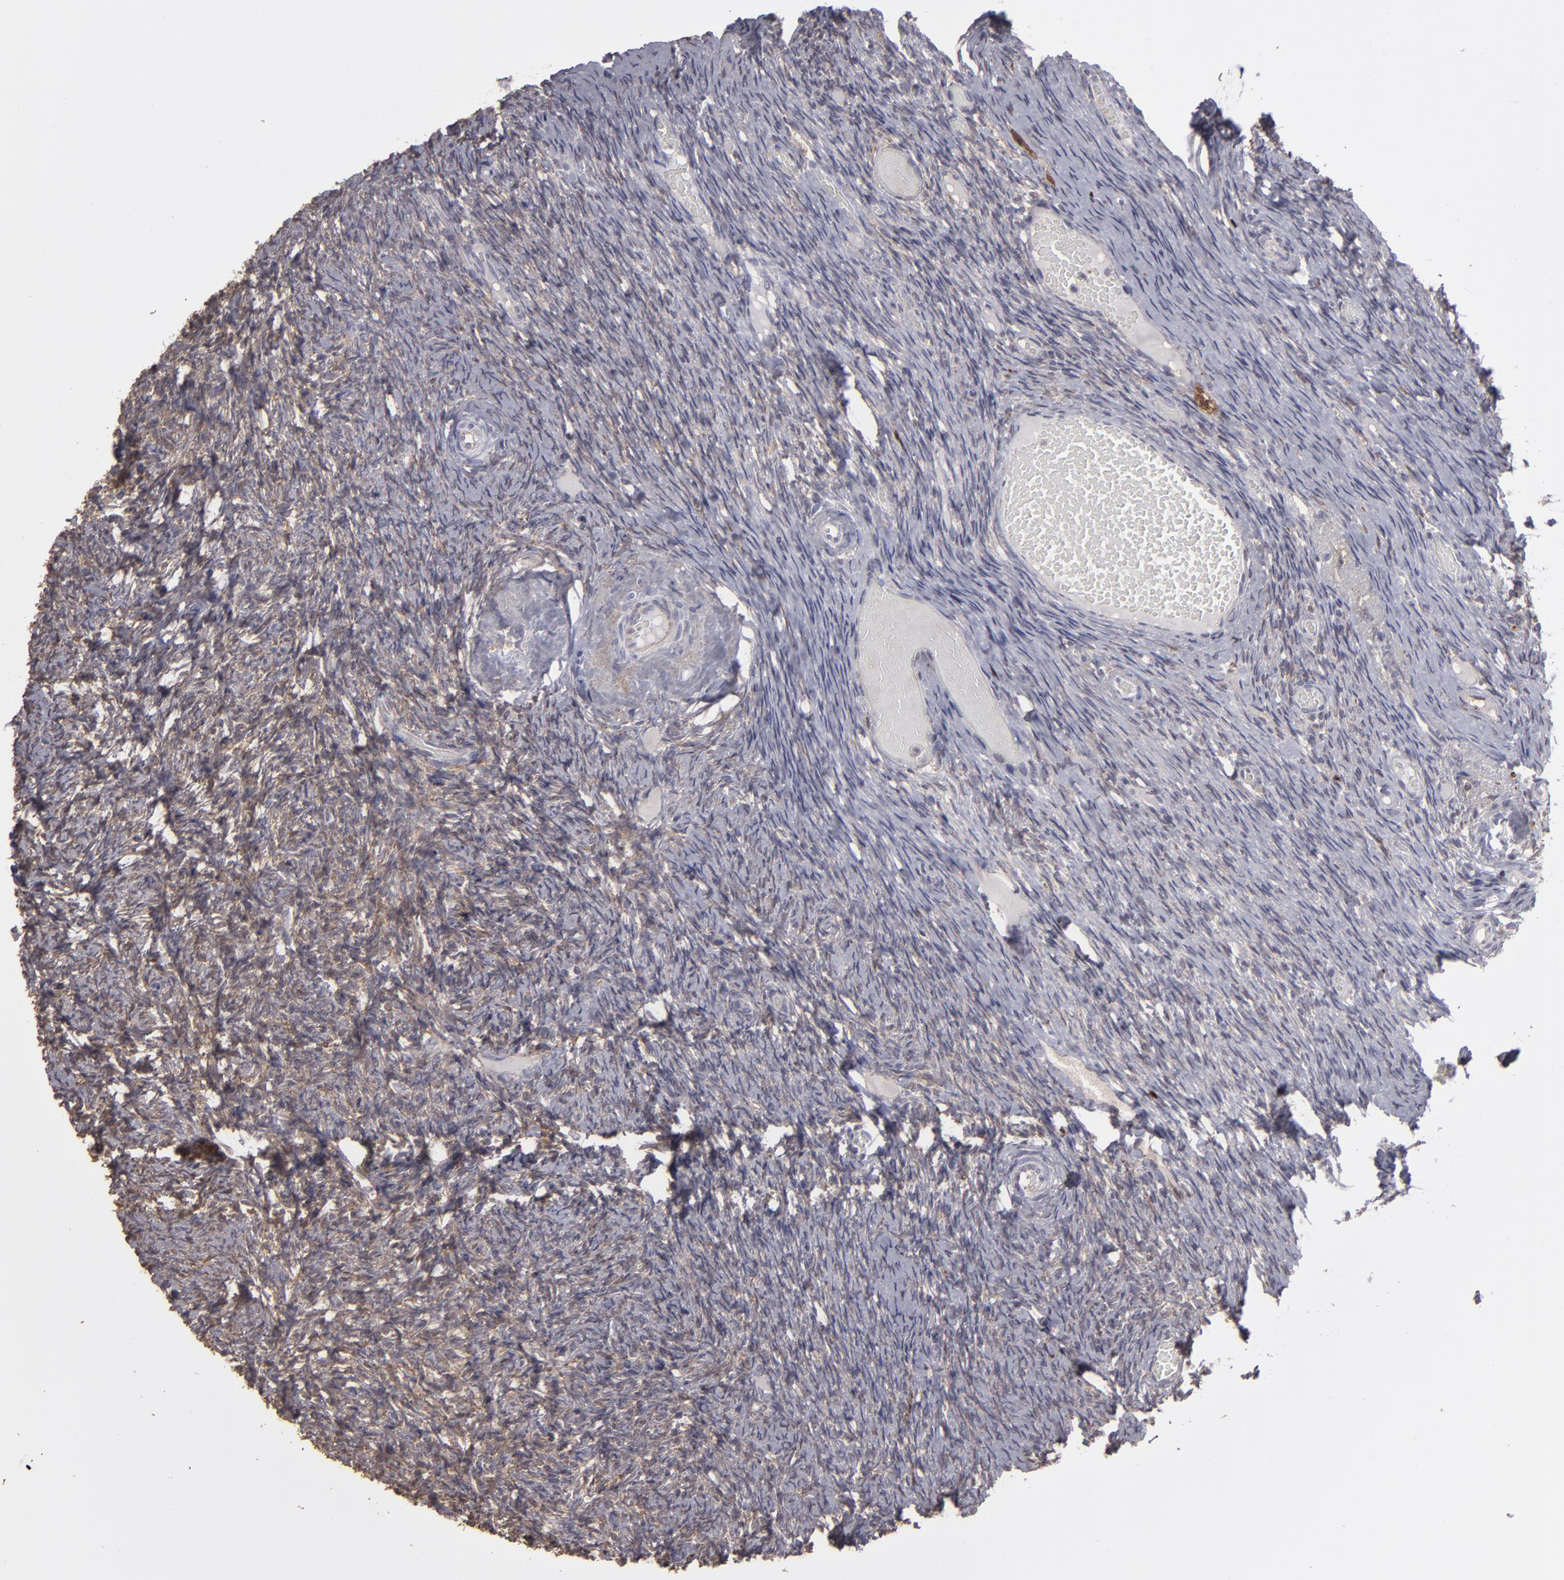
{"staining": {"intensity": "moderate", "quantity": "25%-75%", "location": "cytoplasmic/membranous"}, "tissue": "ovary", "cell_type": "Ovarian stroma cells", "image_type": "normal", "snomed": [{"axis": "morphology", "description": "Normal tissue, NOS"}, {"axis": "topography", "description": "Ovary"}], "caption": "Immunohistochemical staining of unremarkable ovary demonstrates medium levels of moderate cytoplasmic/membranous staining in approximately 25%-75% of ovarian stroma cells. (Stains: DAB in brown, nuclei in blue, Microscopy: brightfield microscopy at high magnification).", "gene": "SEMA3G", "patient": {"sex": "female", "age": 60}}